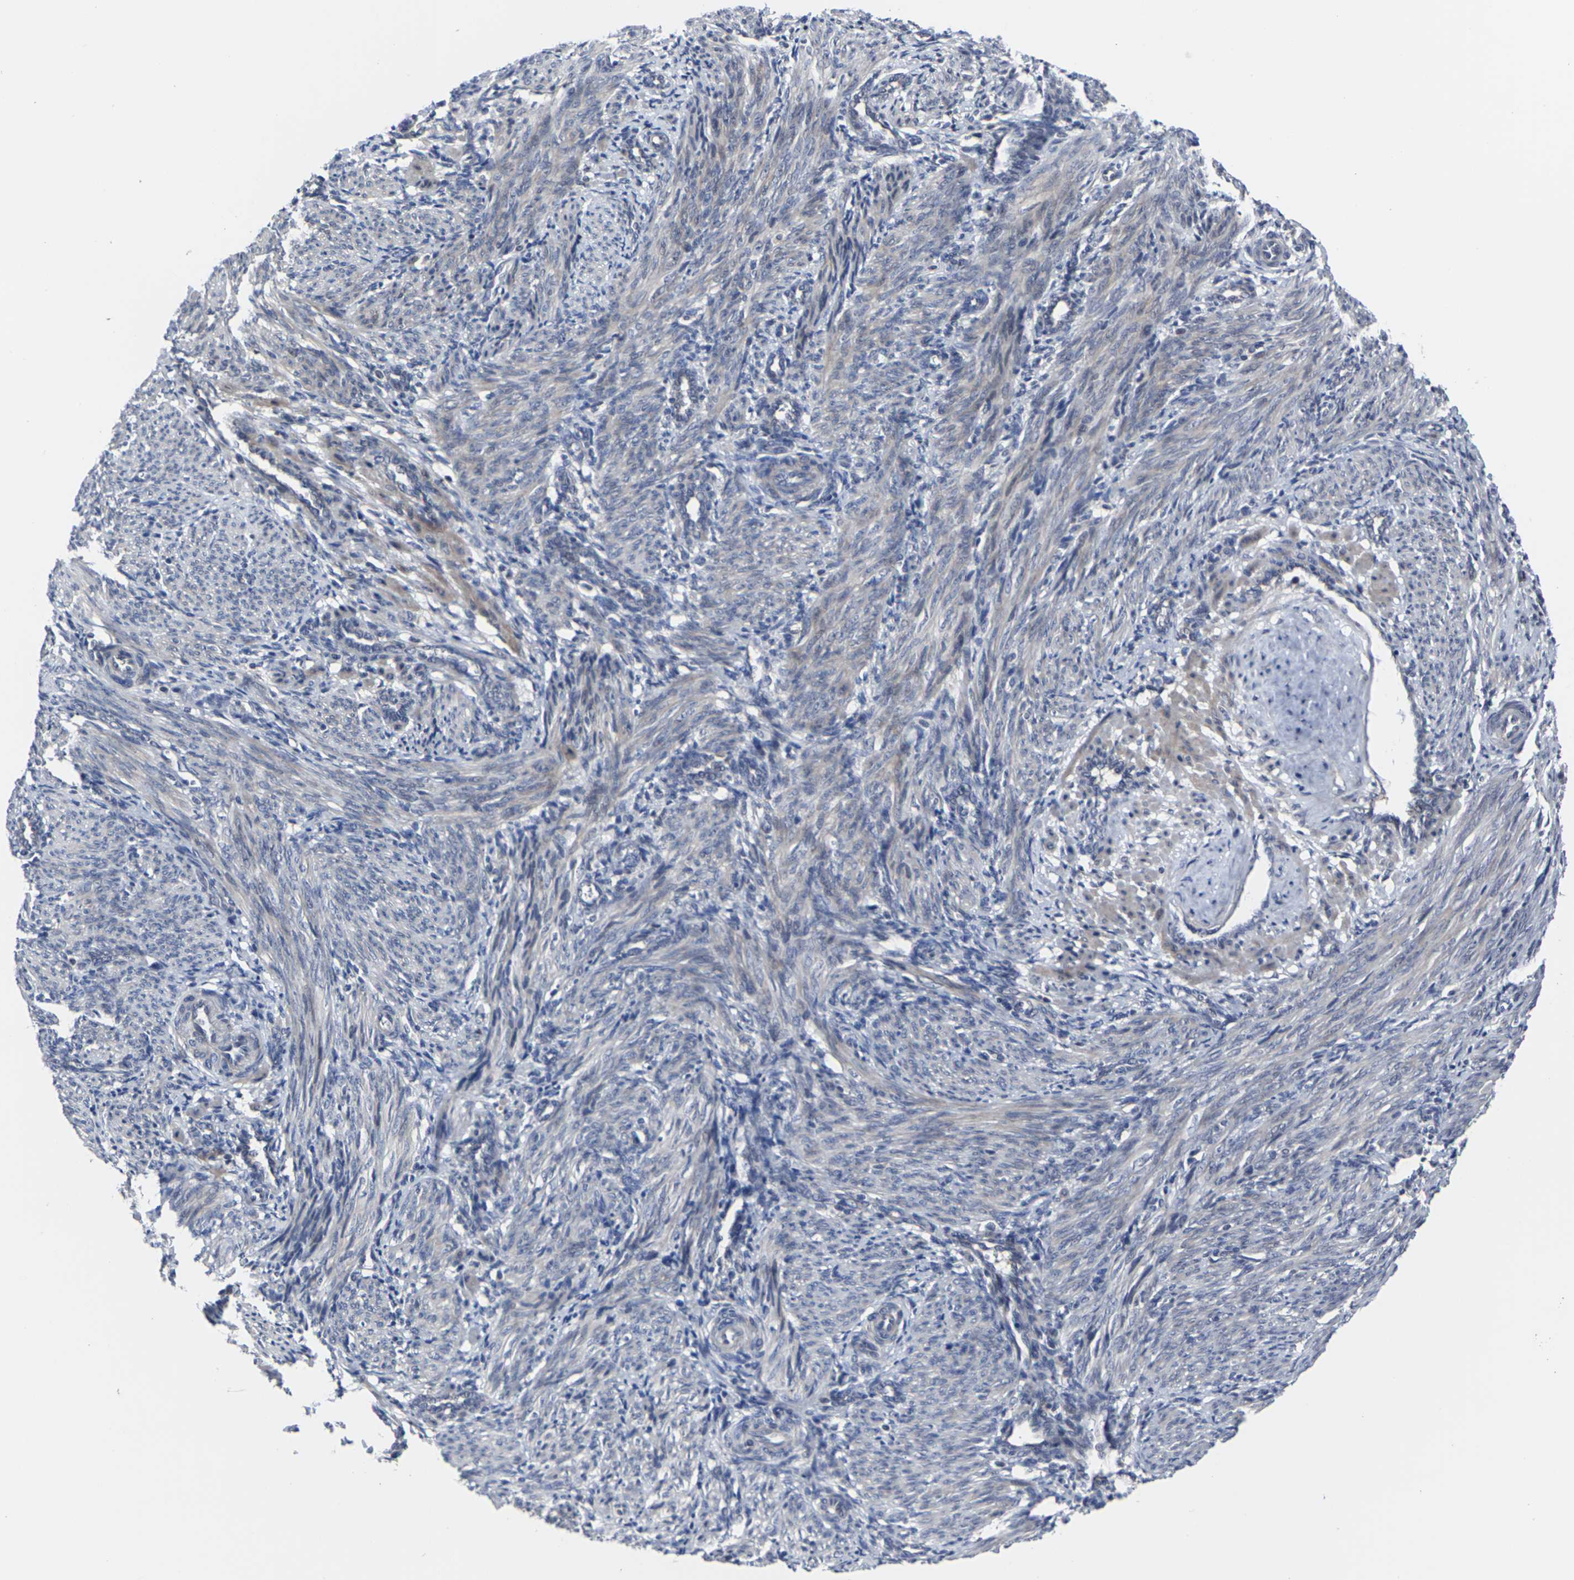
{"staining": {"intensity": "weak", "quantity": "<25%", "location": "cytoplasmic/membranous"}, "tissue": "smooth muscle", "cell_type": "Smooth muscle cells", "image_type": "normal", "snomed": [{"axis": "morphology", "description": "Normal tissue, NOS"}, {"axis": "topography", "description": "Endometrium"}], "caption": "Human smooth muscle stained for a protein using IHC exhibits no expression in smooth muscle cells.", "gene": "MSANTD4", "patient": {"sex": "female", "age": 33}}